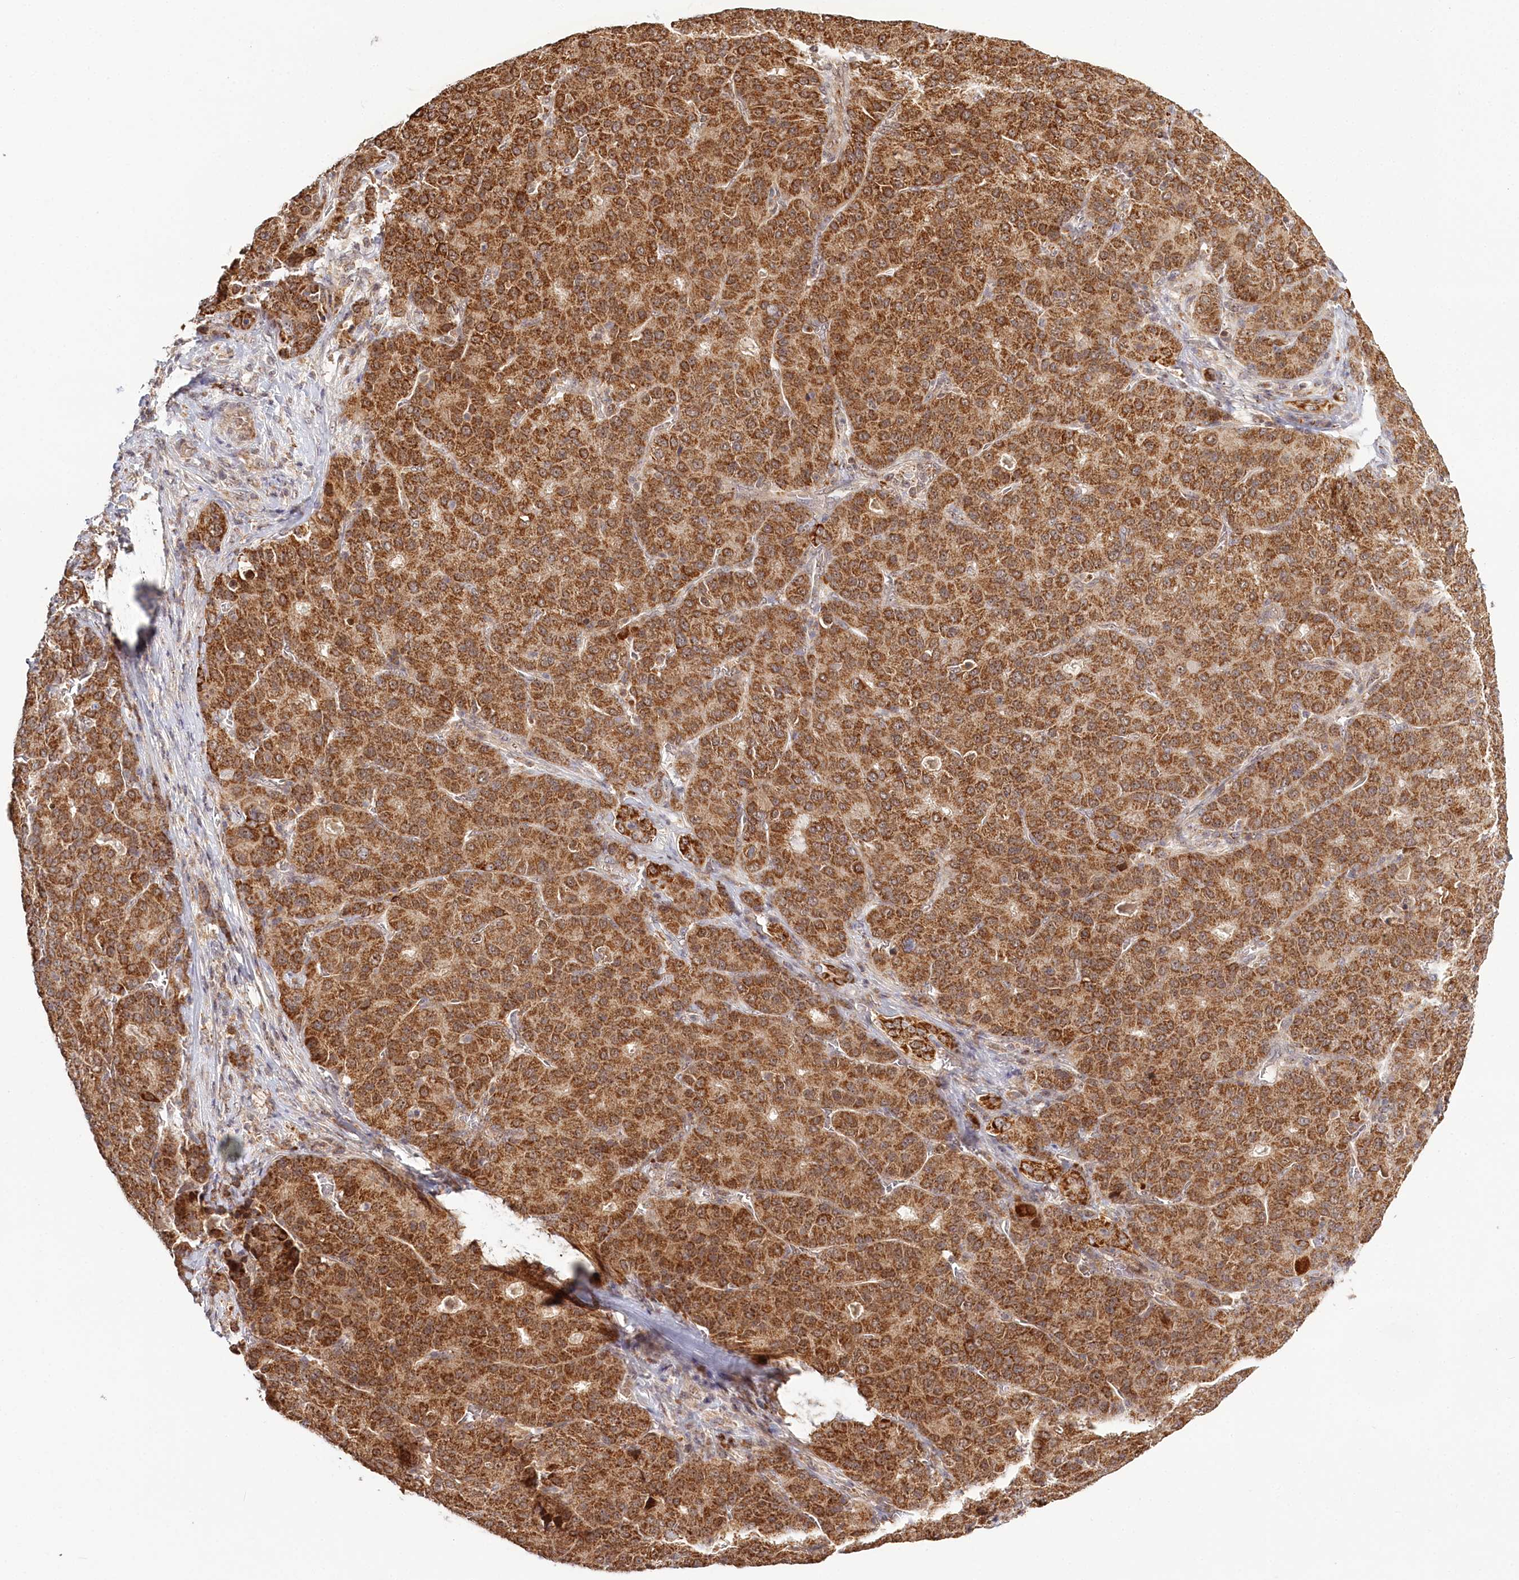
{"staining": {"intensity": "moderate", "quantity": ">75%", "location": "cytoplasmic/membranous"}, "tissue": "liver cancer", "cell_type": "Tumor cells", "image_type": "cancer", "snomed": [{"axis": "morphology", "description": "Carcinoma, Hepatocellular, NOS"}, {"axis": "topography", "description": "Liver"}], "caption": "A histopathology image of human liver cancer stained for a protein exhibits moderate cytoplasmic/membranous brown staining in tumor cells. Using DAB (brown) and hematoxylin (blue) stains, captured at high magnification using brightfield microscopy.", "gene": "RTN4IP1", "patient": {"sex": "male", "age": 65}}